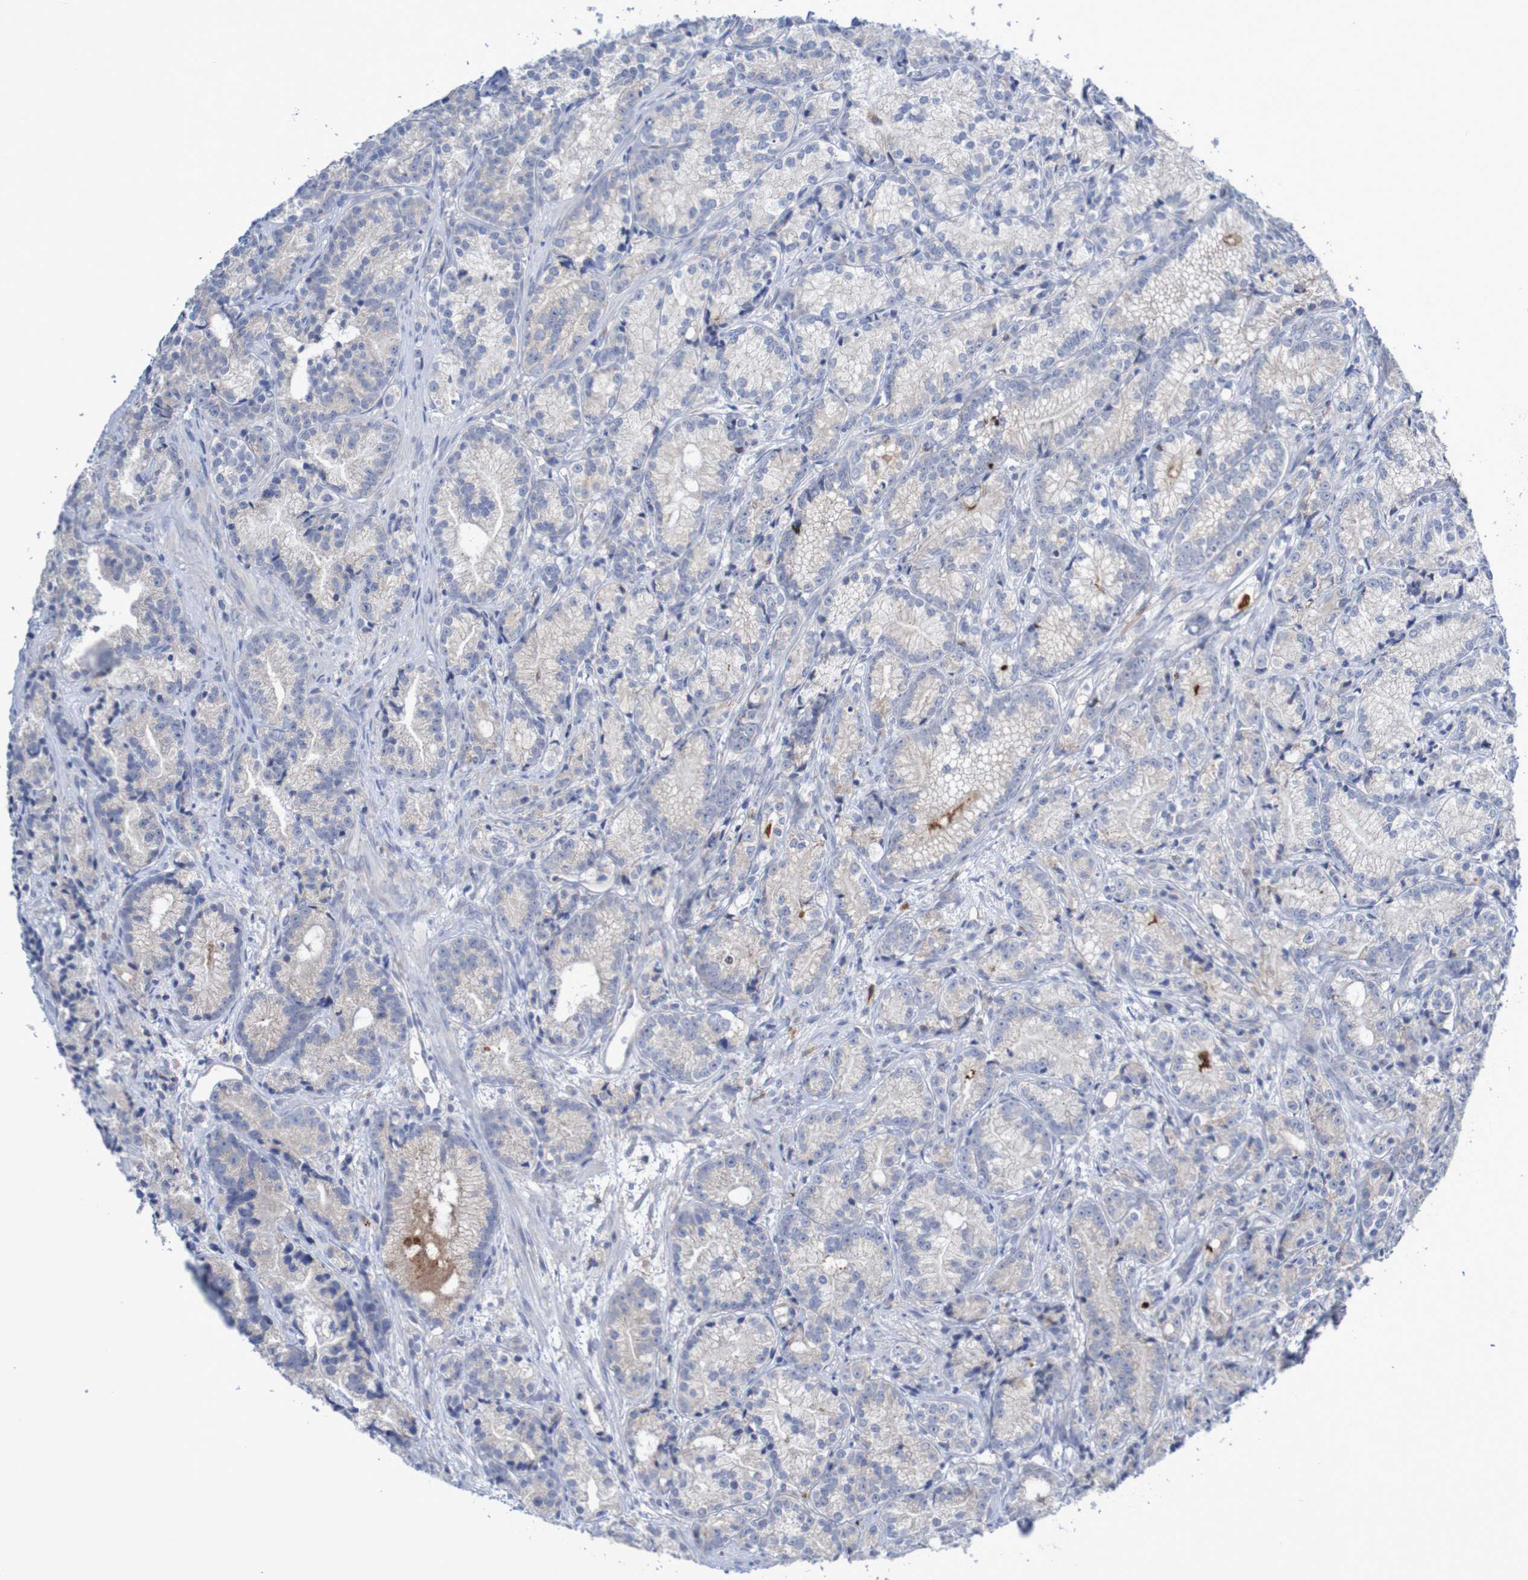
{"staining": {"intensity": "negative", "quantity": "none", "location": "none"}, "tissue": "prostate cancer", "cell_type": "Tumor cells", "image_type": "cancer", "snomed": [{"axis": "morphology", "description": "Adenocarcinoma, Low grade"}, {"axis": "topography", "description": "Prostate"}], "caption": "Immunohistochemistry (IHC) micrograph of neoplastic tissue: prostate cancer (adenocarcinoma (low-grade)) stained with DAB (3,3'-diaminobenzidine) shows no significant protein expression in tumor cells.", "gene": "PARP4", "patient": {"sex": "male", "age": 89}}